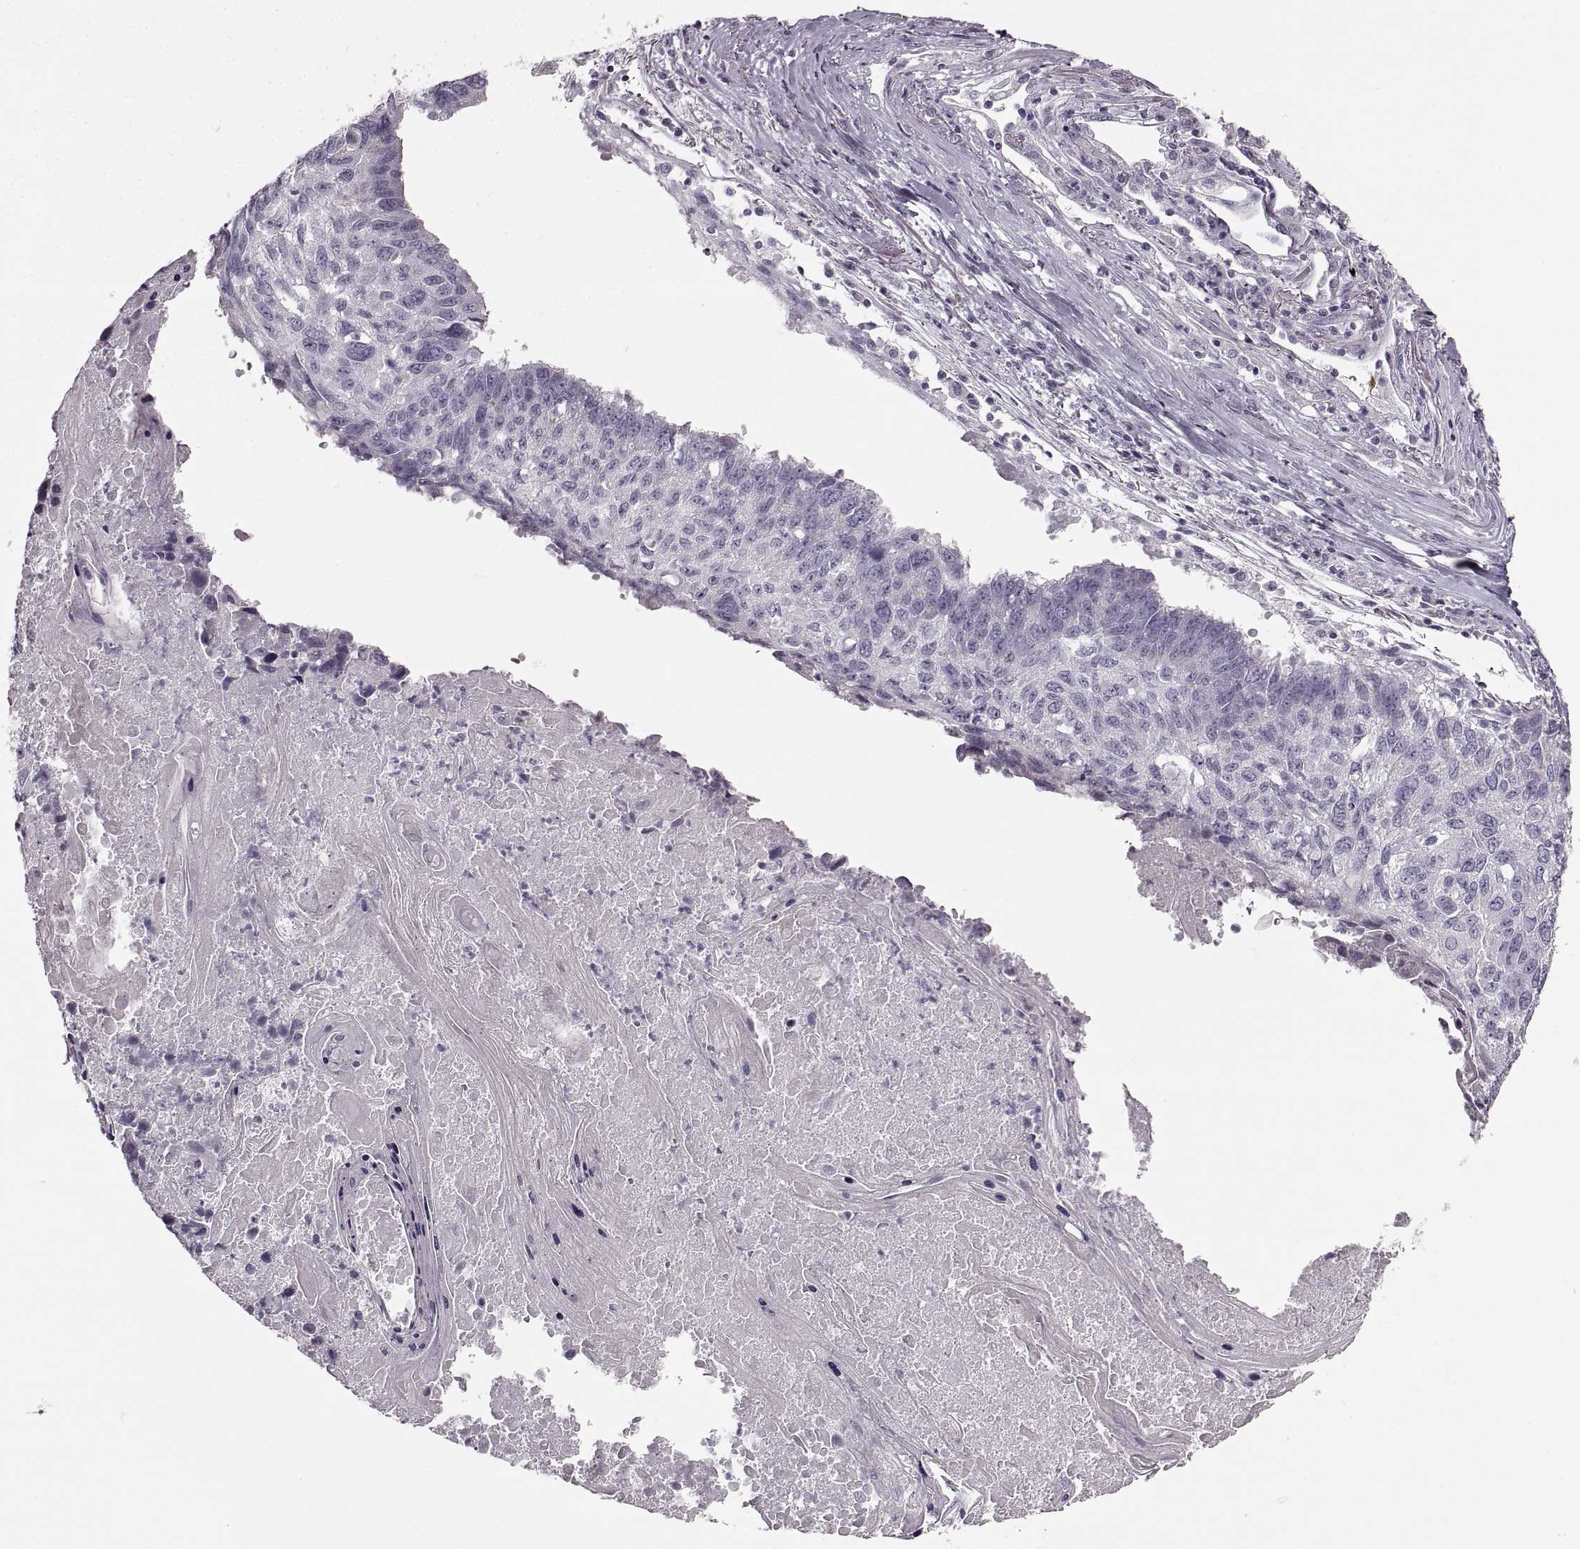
{"staining": {"intensity": "negative", "quantity": "none", "location": "none"}, "tissue": "lung cancer", "cell_type": "Tumor cells", "image_type": "cancer", "snomed": [{"axis": "morphology", "description": "Squamous cell carcinoma, NOS"}, {"axis": "topography", "description": "Lung"}], "caption": "IHC of lung cancer (squamous cell carcinoma) demonstrates no staining in tumor cells.", "gene": "CNTN1", "patient": {"sex": "male", "age": 73}}